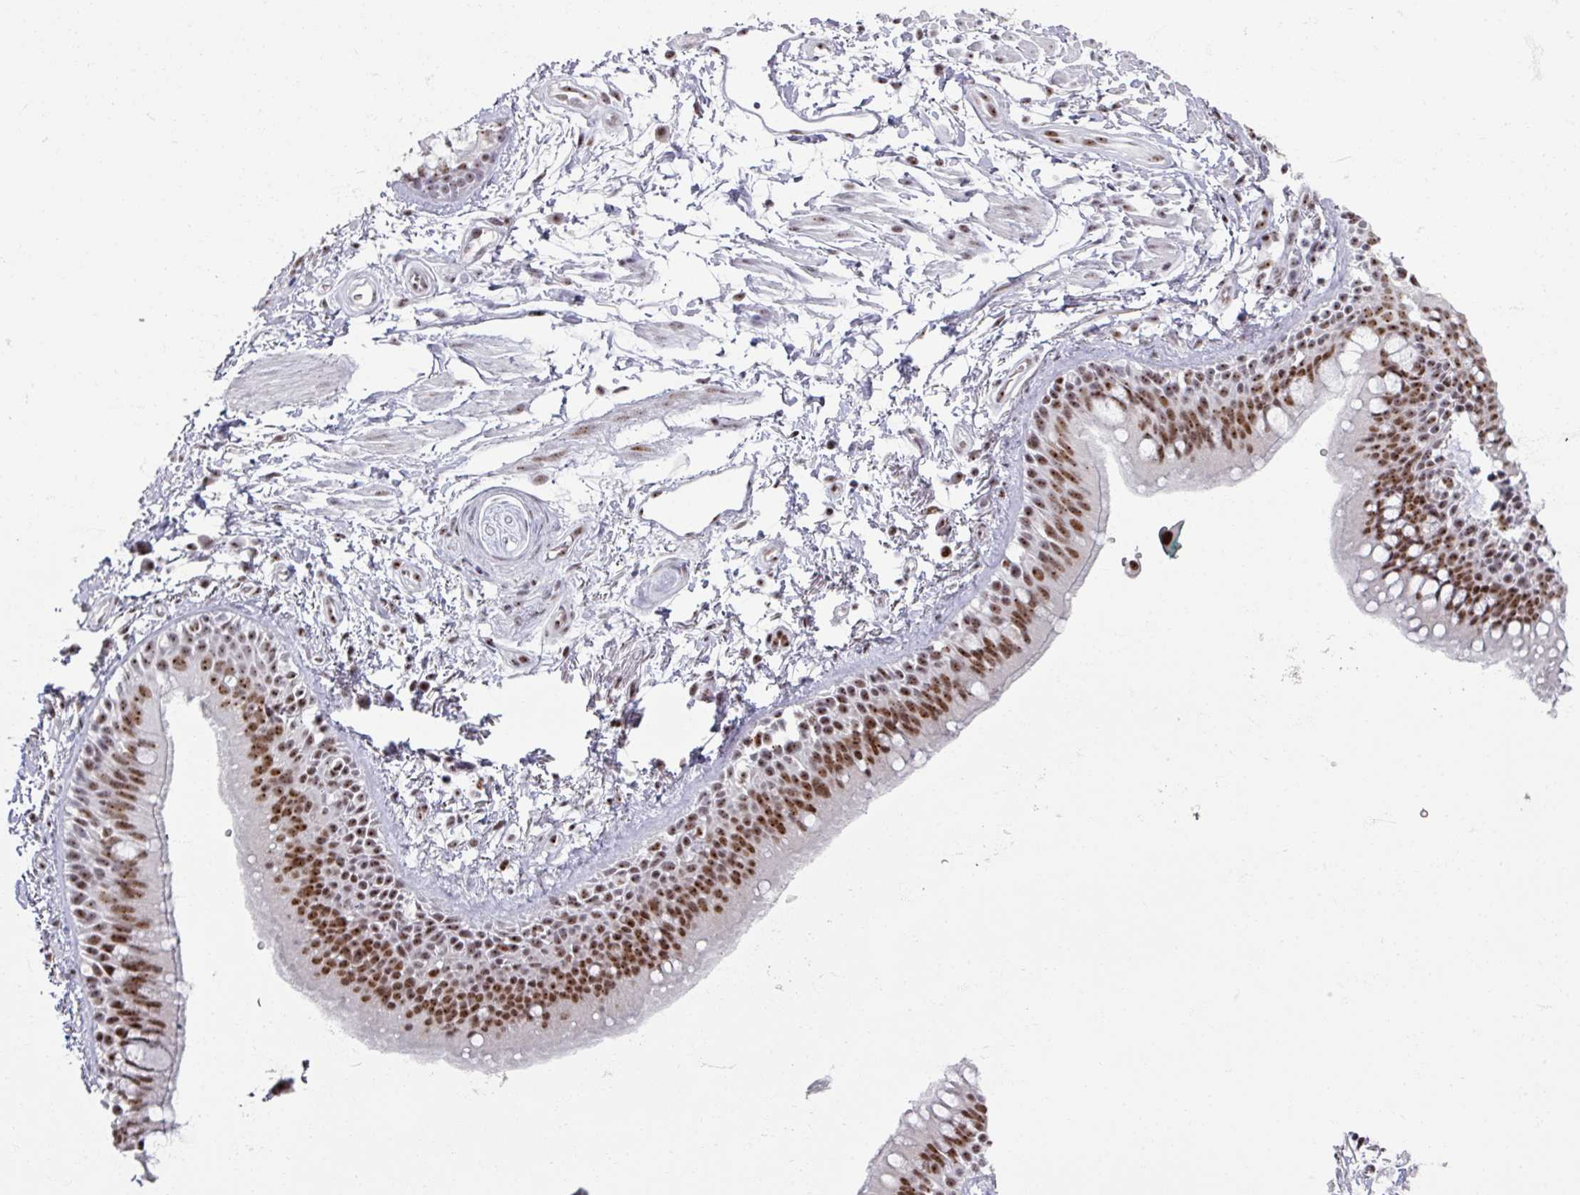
{"staining": {"intensity": "moderate", "quantity": ">75%", "location": "nuclear"}, "tissue": "bronchus", "cell_type": "Respiratory epithelial cells", "image_type": "normal", "snomed": [{"axis": "morphology", "description": "Normal tissue, NOS"}, {"axis": "morphology", "description": "Squamous cell carcinoma, NOS"}, {"axis": "topography", "description": "Bronchus"}, {"axis": "topography", "description": "Lung"}], "caption": "Immunohistochemical staining of benign bronchus shows medium levels of moderate nuclear expression in about >75% of respiratory epithelial cells. The staining was performed using DAB (3,3'-diaminobenzidine), with brown indicating positive protein expression. Nuclei are stained blue with hematoxylin.", "gene": "ADAR", "patient": {"sex": "female", "age": 70}}